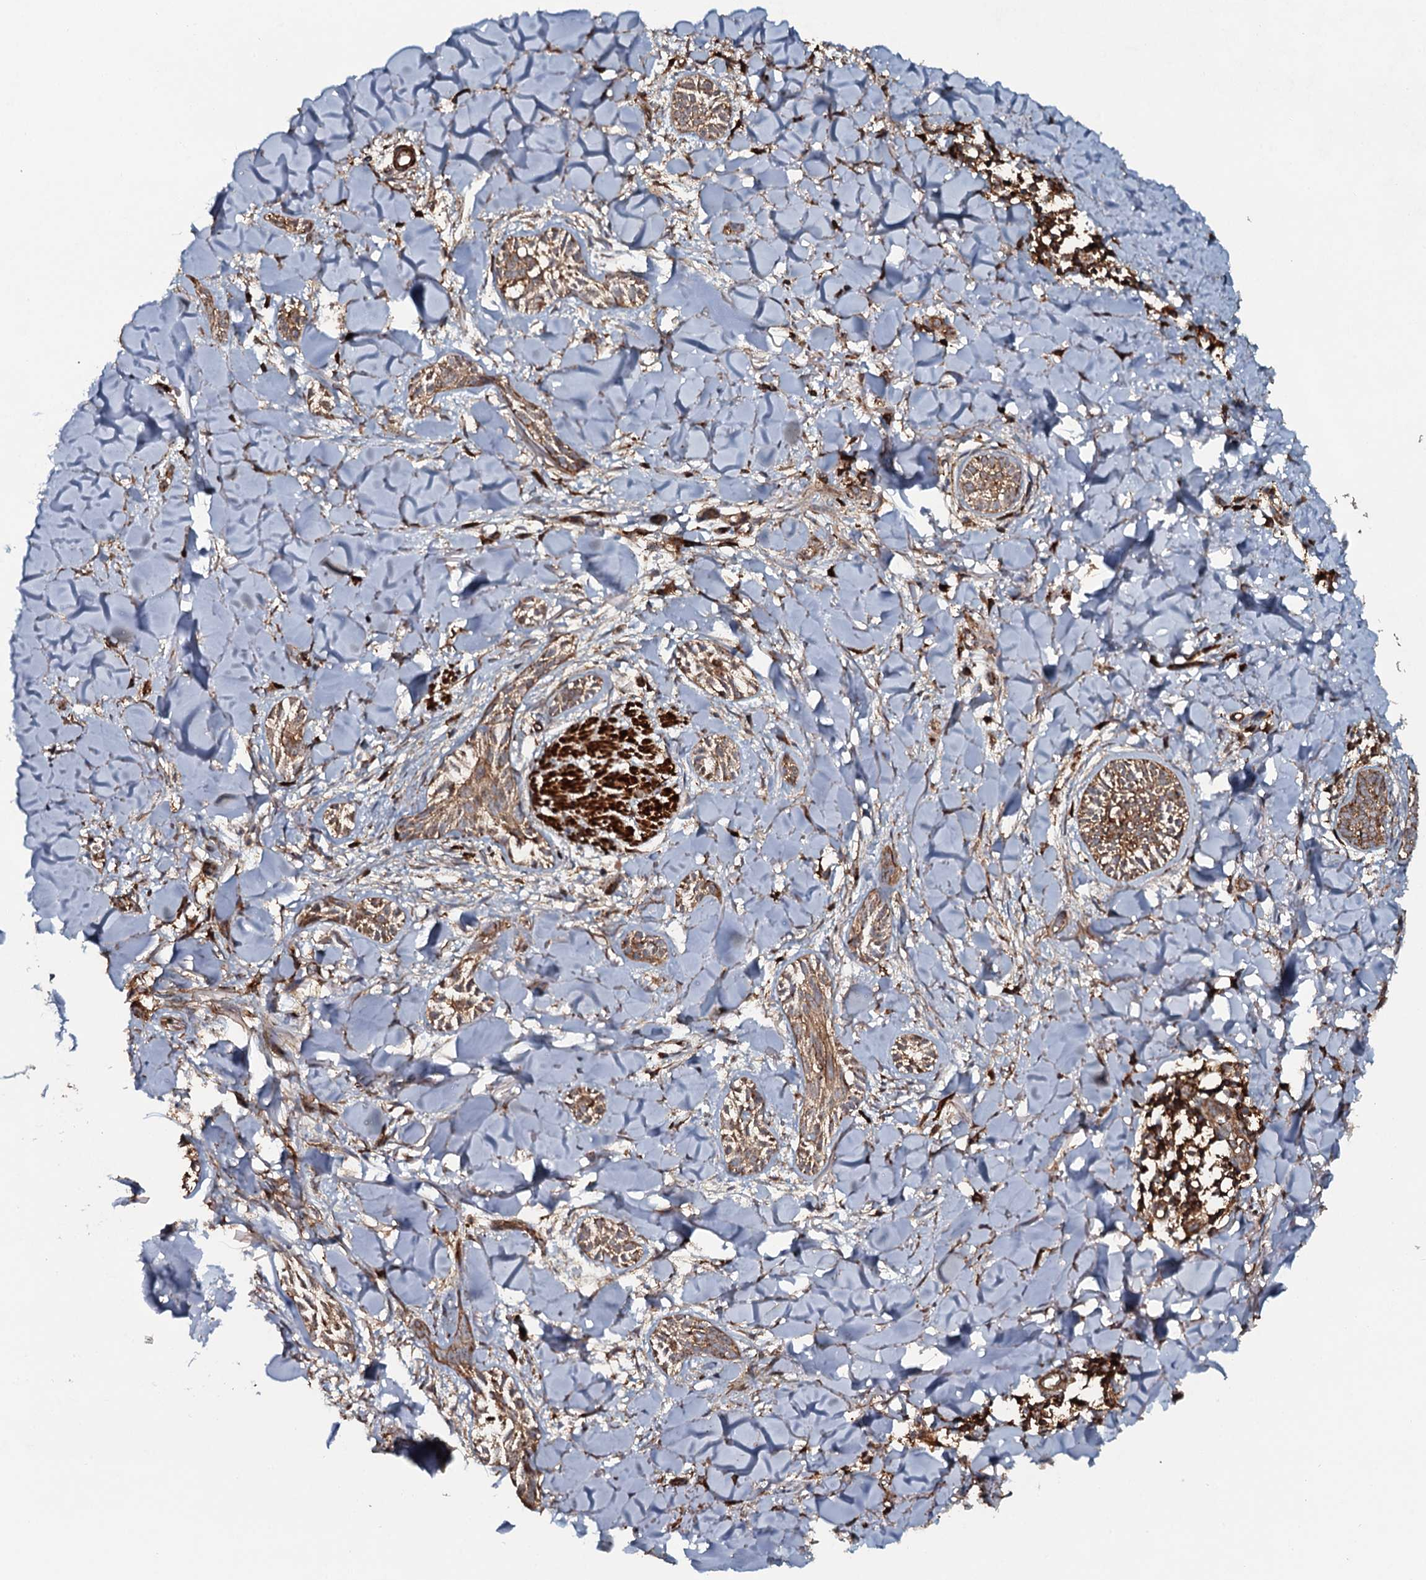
{"staining": {"intensity": "moderate", "quantity": ">75%", "location": "cytoplasmic/membranous"}, "tissue": "skin cancer", "cell_type": "Tumor cells", "image_type": "cancer", "snomed": [{"axis": "morphology", "description": "Basal cell carcinoma"}, {"axis": "topography", "description": "Skin"}], "caption": "Moderate cytoplasmic/membranous positivity for a protein is present in approximately >75% of tumor cells of basal cell carcinoma (skin) using immunohistochemistry.", "gene": "VWA8", "patient": {"sex": "female", "age": 59}}